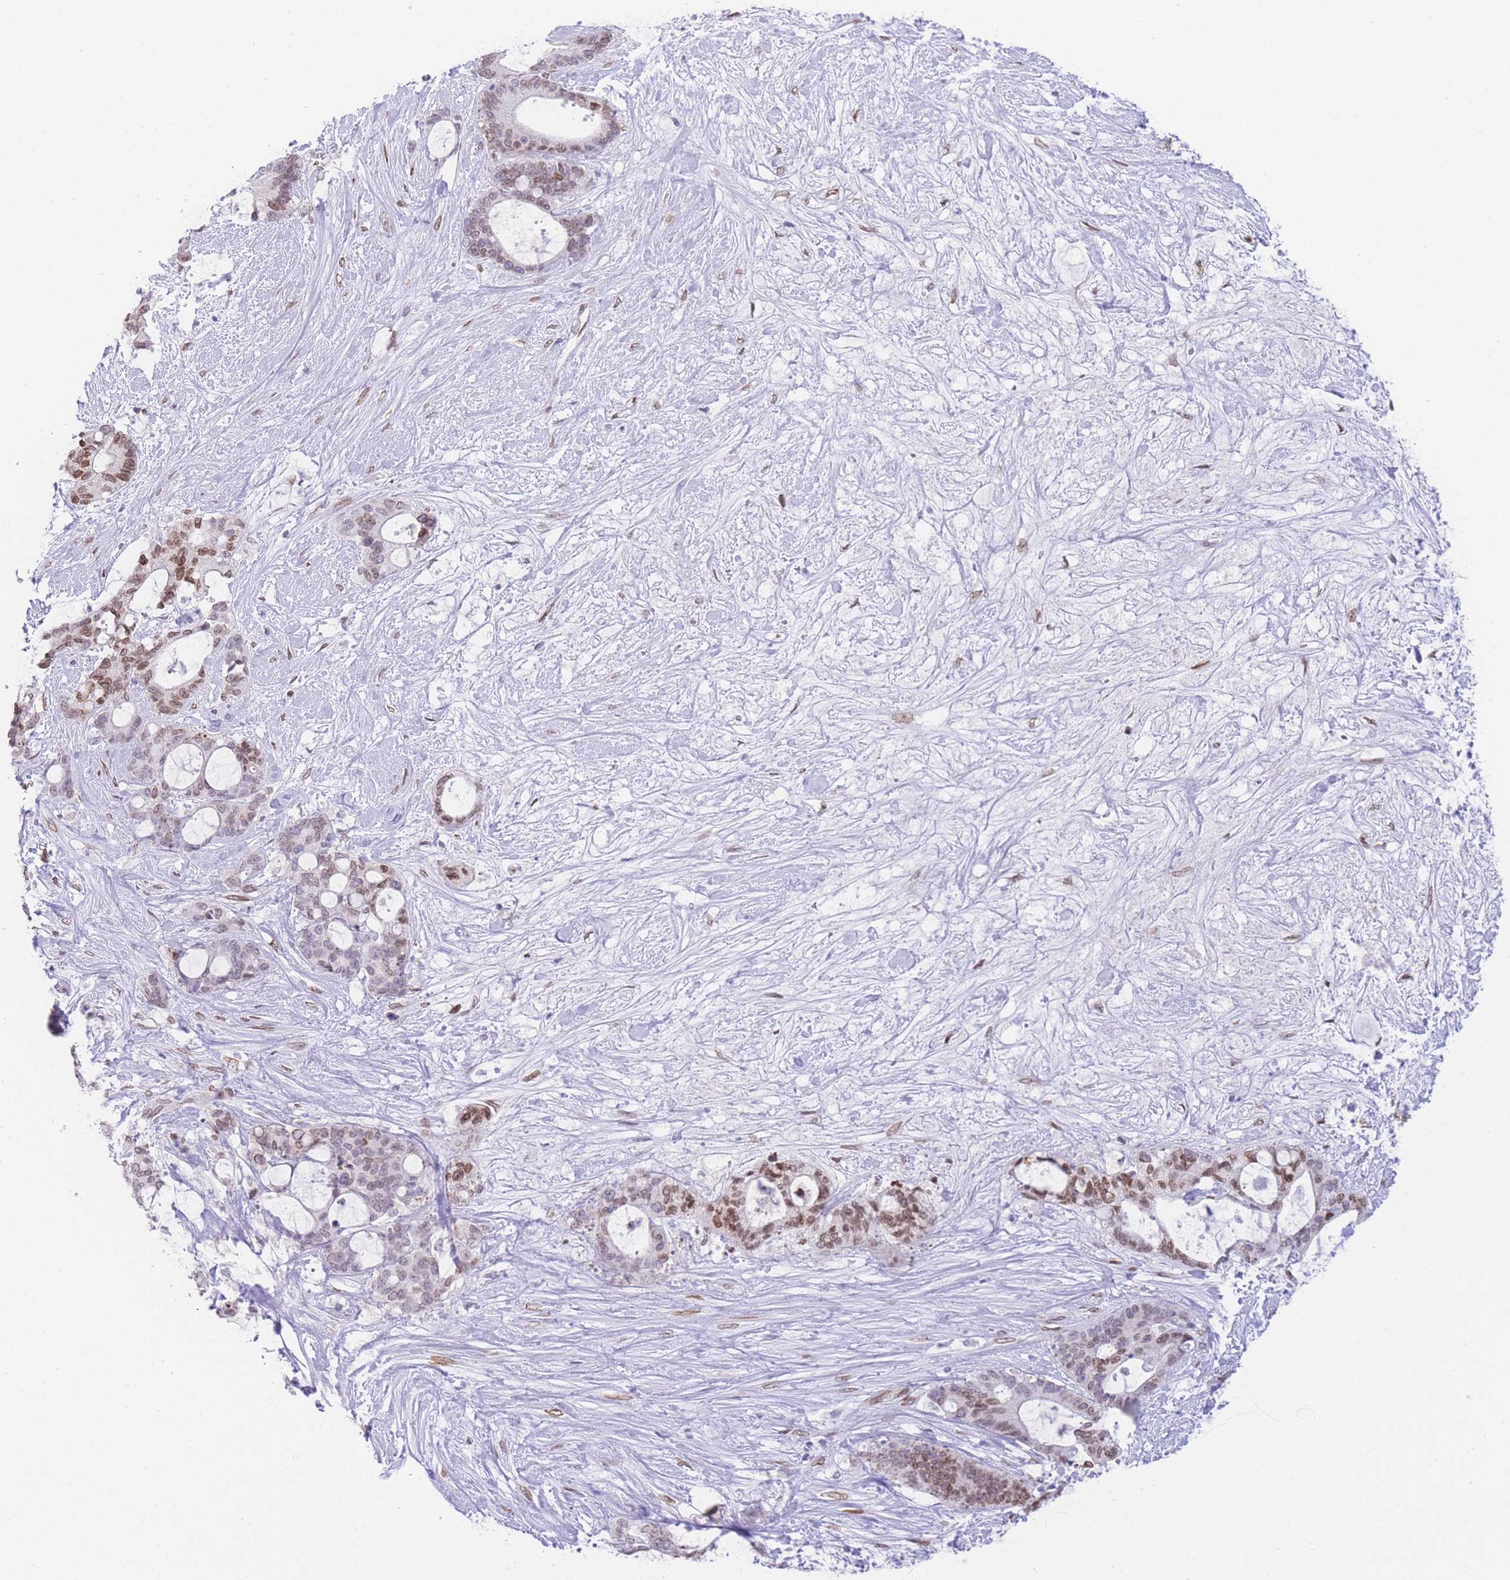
{"staining": {"intensity": "moderate", "quantity": "25%-75%", "location": "nuclear"}, "tissue": "liver cancer", "cell_type": "Tumor cells", "image_type": "cancer", "snomed": [{"axis": "morphology", "description": "Normal tissue, NOS"}, {"axis": "morphology", "description": "Cholangiocarcinoma"}, {"axis": "topography", "description": "Liver"}, {"axis": "topography", "description": "Peripheral nerve tissue"}], "caption": "The photomicrograph shows immunohistochemical staining of liver cancer (cholangiocarcinoma). There is moderate nuclear positivity is seen in about 25%-75% of tumor cells. Using DAB (3,3'-diaminobenzidine) (brown) and hematoxylin (blue) stains, captured at high magnification using brightfield microscopy.", "gene": "OR10AD1", "patient": {"sex": "female", "age": 73}}